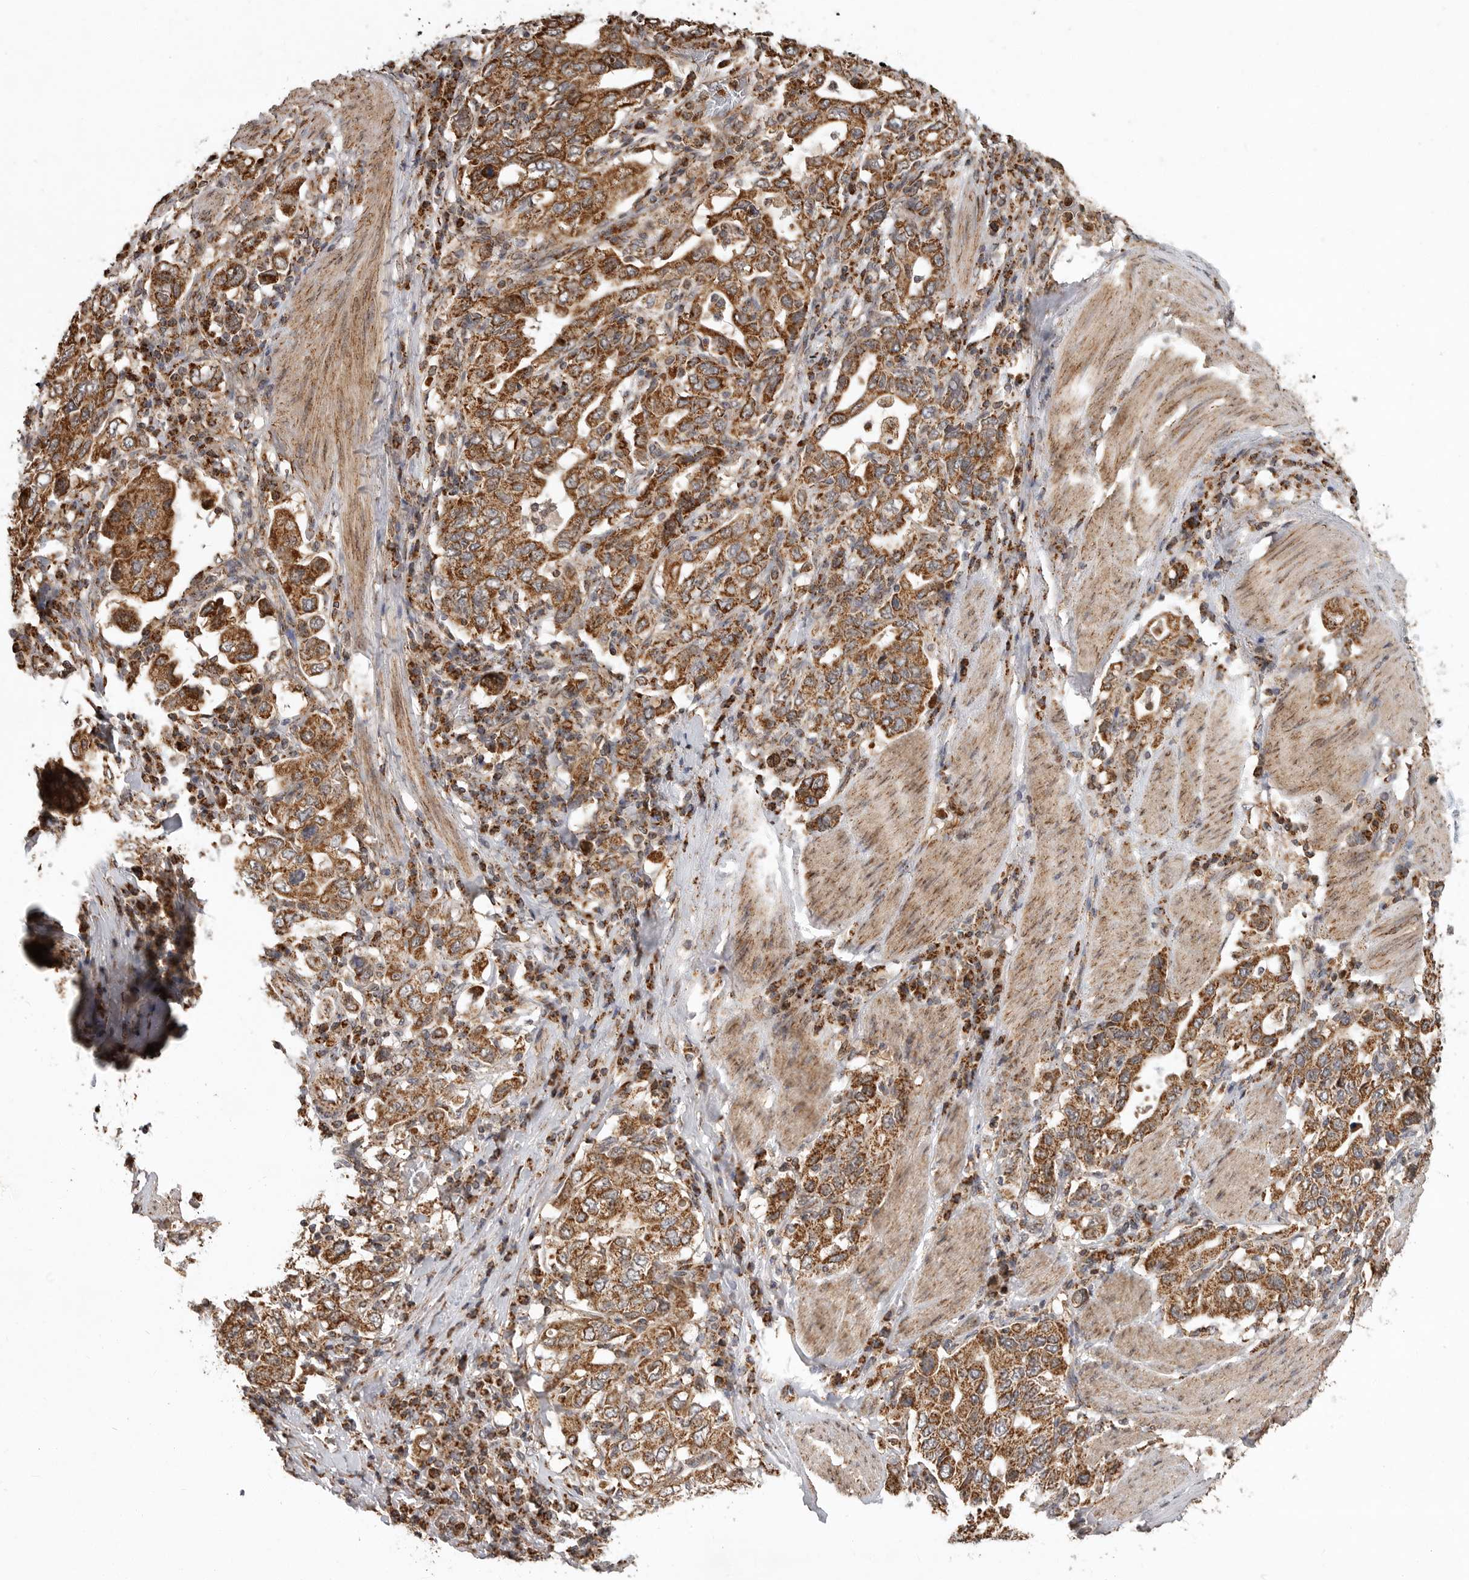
{"staining": {"intensity": "strong", "quantity": ">75%", "location": "cytoplasmic/membranous"}, "tissue": "stomach cancer", "cell_type": "Tumor cells", "image_type": "cancer", "snomed": [{"axis": "morphology", "description": "Adenocarcinoma, NOS"}, {"axis": "topography", "description": "Stomach, upper"}], "caption": "Immunohistochemical staining of stomach cancer (adenocarcinoma) demonstrates high levels of strong cytoplasmic/membranous protein staining in approximately >75% of tumor cells.", "gene": "GCNT2", "patient": {"sex": "male", "age": 62}}